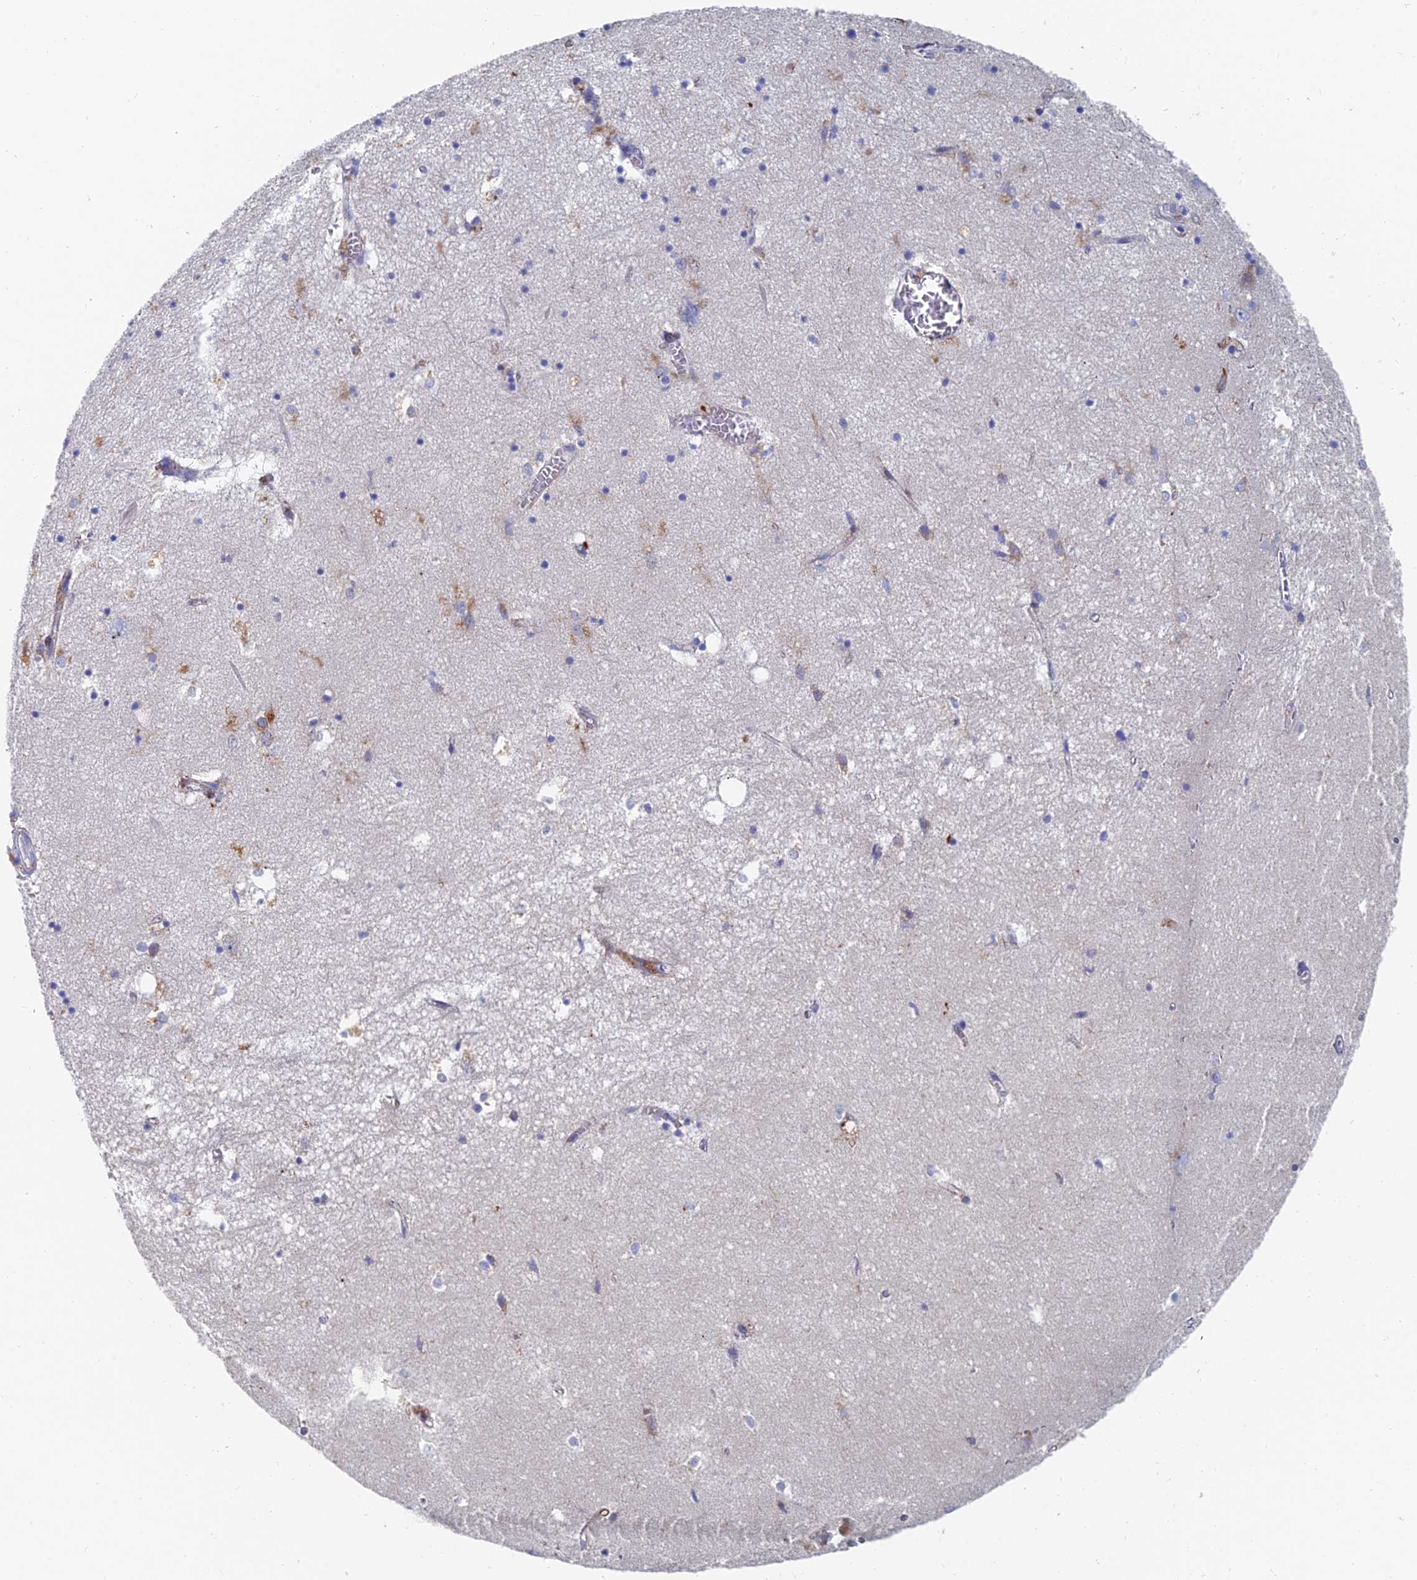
{"staining": {"intensity": "negative", "quantity": "none", "location": "none"}, "tissue": "hippocampus", "cell_type": "Glial cells", "image_type": "normal", "snomed": [{"axis": "morphology", "description": "Normal tissue, NOS"}, {"axis": "topography", "description": "Hippocampus"}], "caption": "Immunohistochemistry image of normal hippocampus stained for a protein (brown), which shows no positivity in glial cells.", "gene": "SPNS1", "patient": {"sex": "female", "age": 64}}